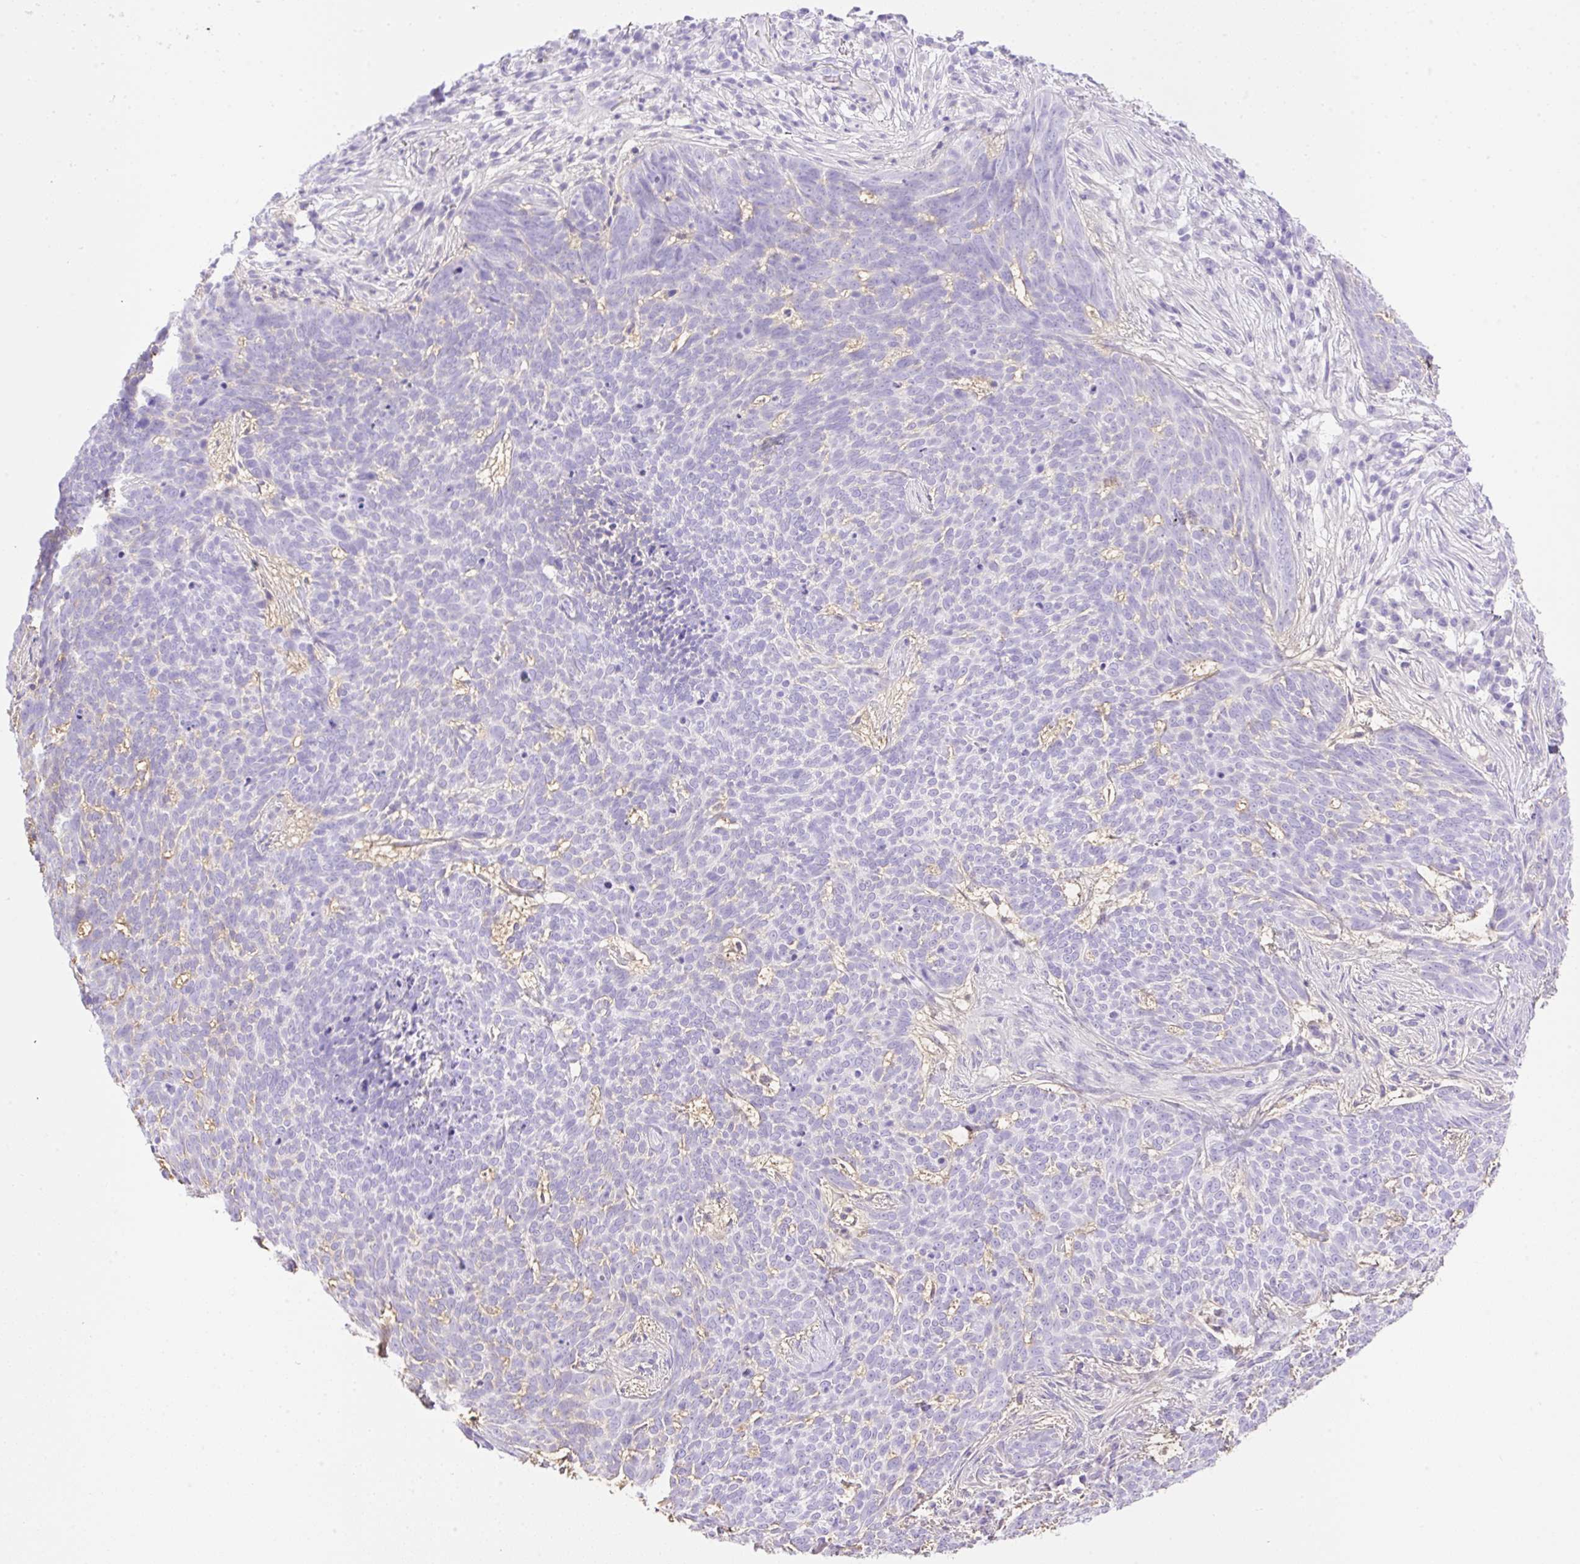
{"staining": {"intensity": "negative", "quantity": "none", "location": "none"}, "tissue": "skin cancer", "cell_type": "Tumor cells", "image_type": "cancer", "snomed": [{"axis": "morphology", "description": "Basal cell carcinoma"}, {"axis": "topography", "description": "Skin"}], "caption": "Tumor cells are negative for brown protein staining in skin cancer (basal cell carcinoma). The staining is performed using DAB (3,3'-diaminobenzidine) brown chromogen with nuclei counter-stained in using hematoxylin.", "gene": "CDX1", "patient": {"sex": "female", "age": 93}}